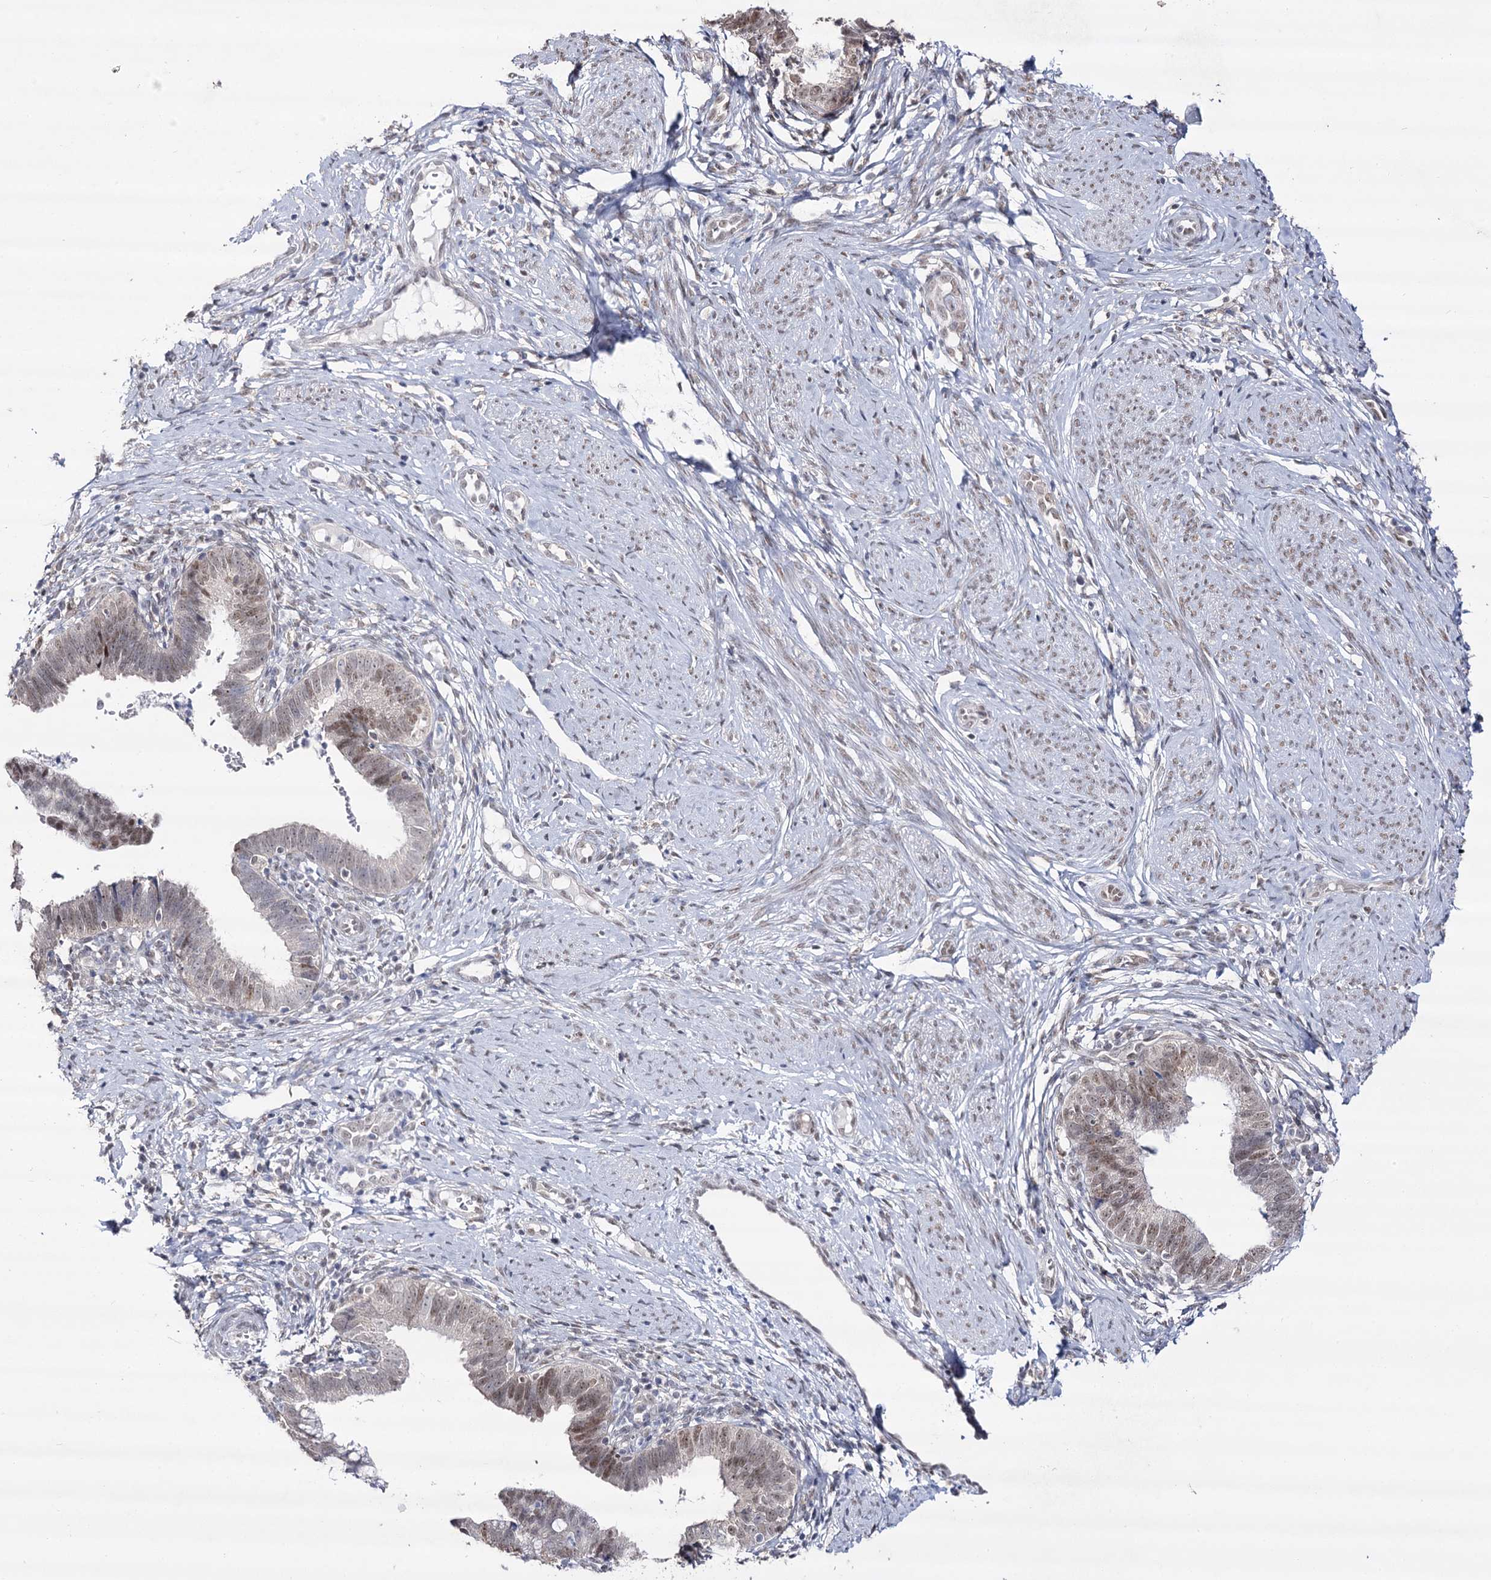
{"staining": {"intensity": "moderate", "quantity": "<25%", "location": "nuclear"}, "tissue": "cervical cancer", "cell_type": "Tumor cells", "image_type": "cancer", "snomed": [{"axis": "morphology", "description": "Adenocarcinoma, NOS"}, {"axis": "topography", "description": "Cervix"}], "caption": "This image demonstrates IHC staining of human adenocarcinoma (cervical), with low moderate nuclear positivity in approximately <25% of tumor cells.", "gene": "VGLL4", "patient": {"sex": "female", "age": 36}}